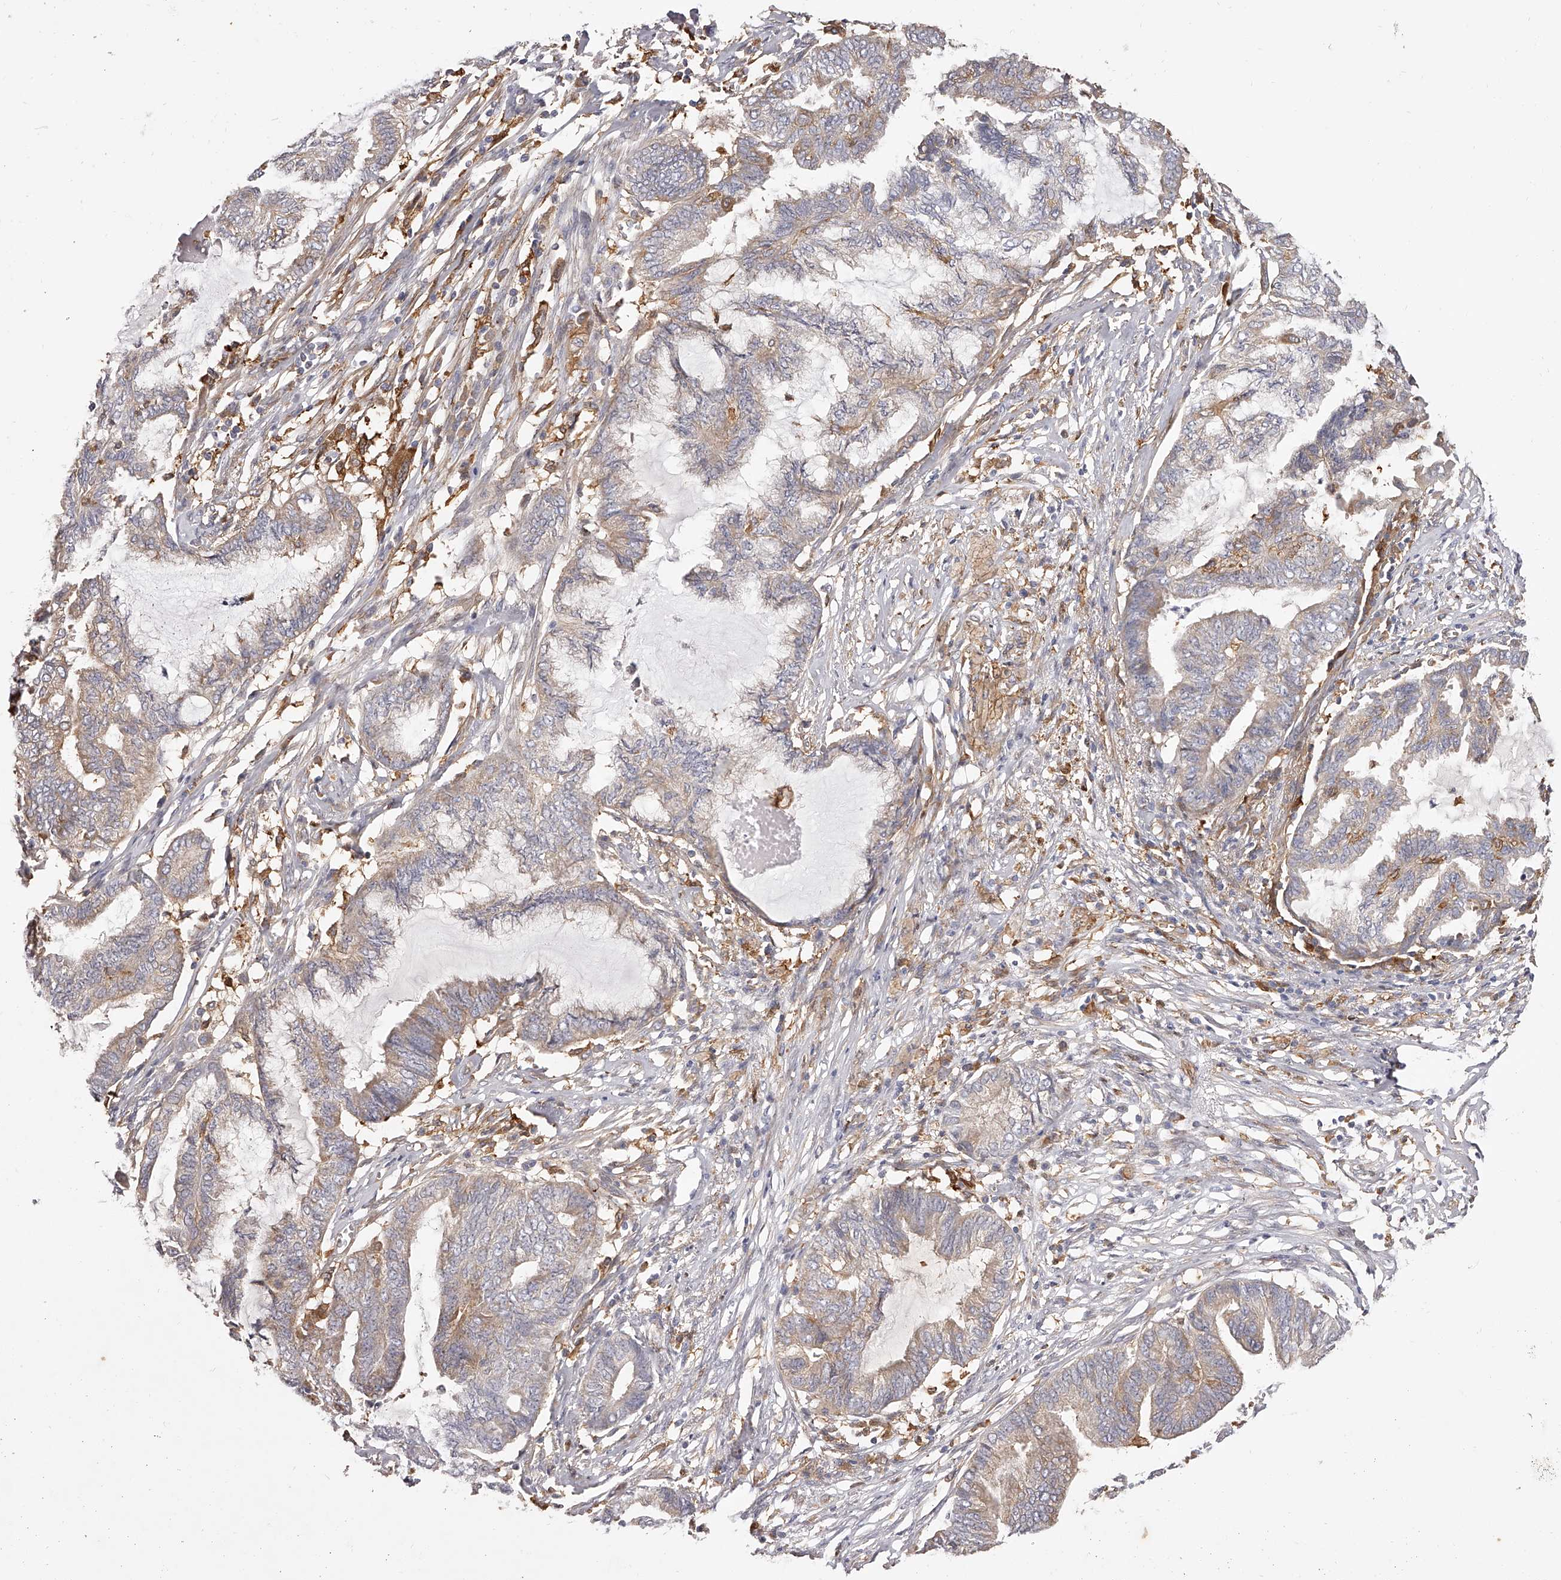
{"staining": {"intensity": "weak", "quantity": "25%-75%", "location": "cytoplasmic/membranous"}, "tissue": "endometrial cancer", "cell_type": "Tumor cells", "image_type": "cancer", "snomed": [{"axis": "morphology", "description": "Adenocarcinoma, NOS"}, {"axis": "topography", "description": "Endometrium"}], "caption": "Human endometrial cancer (adenocarcinoma) stained with a brown dye reveals weak cytoplasmic/membranous positive staining in about 25%-75% of tumor cells.", "gene": "LAP3", "patient": {"sex": "female", "age": 86}}